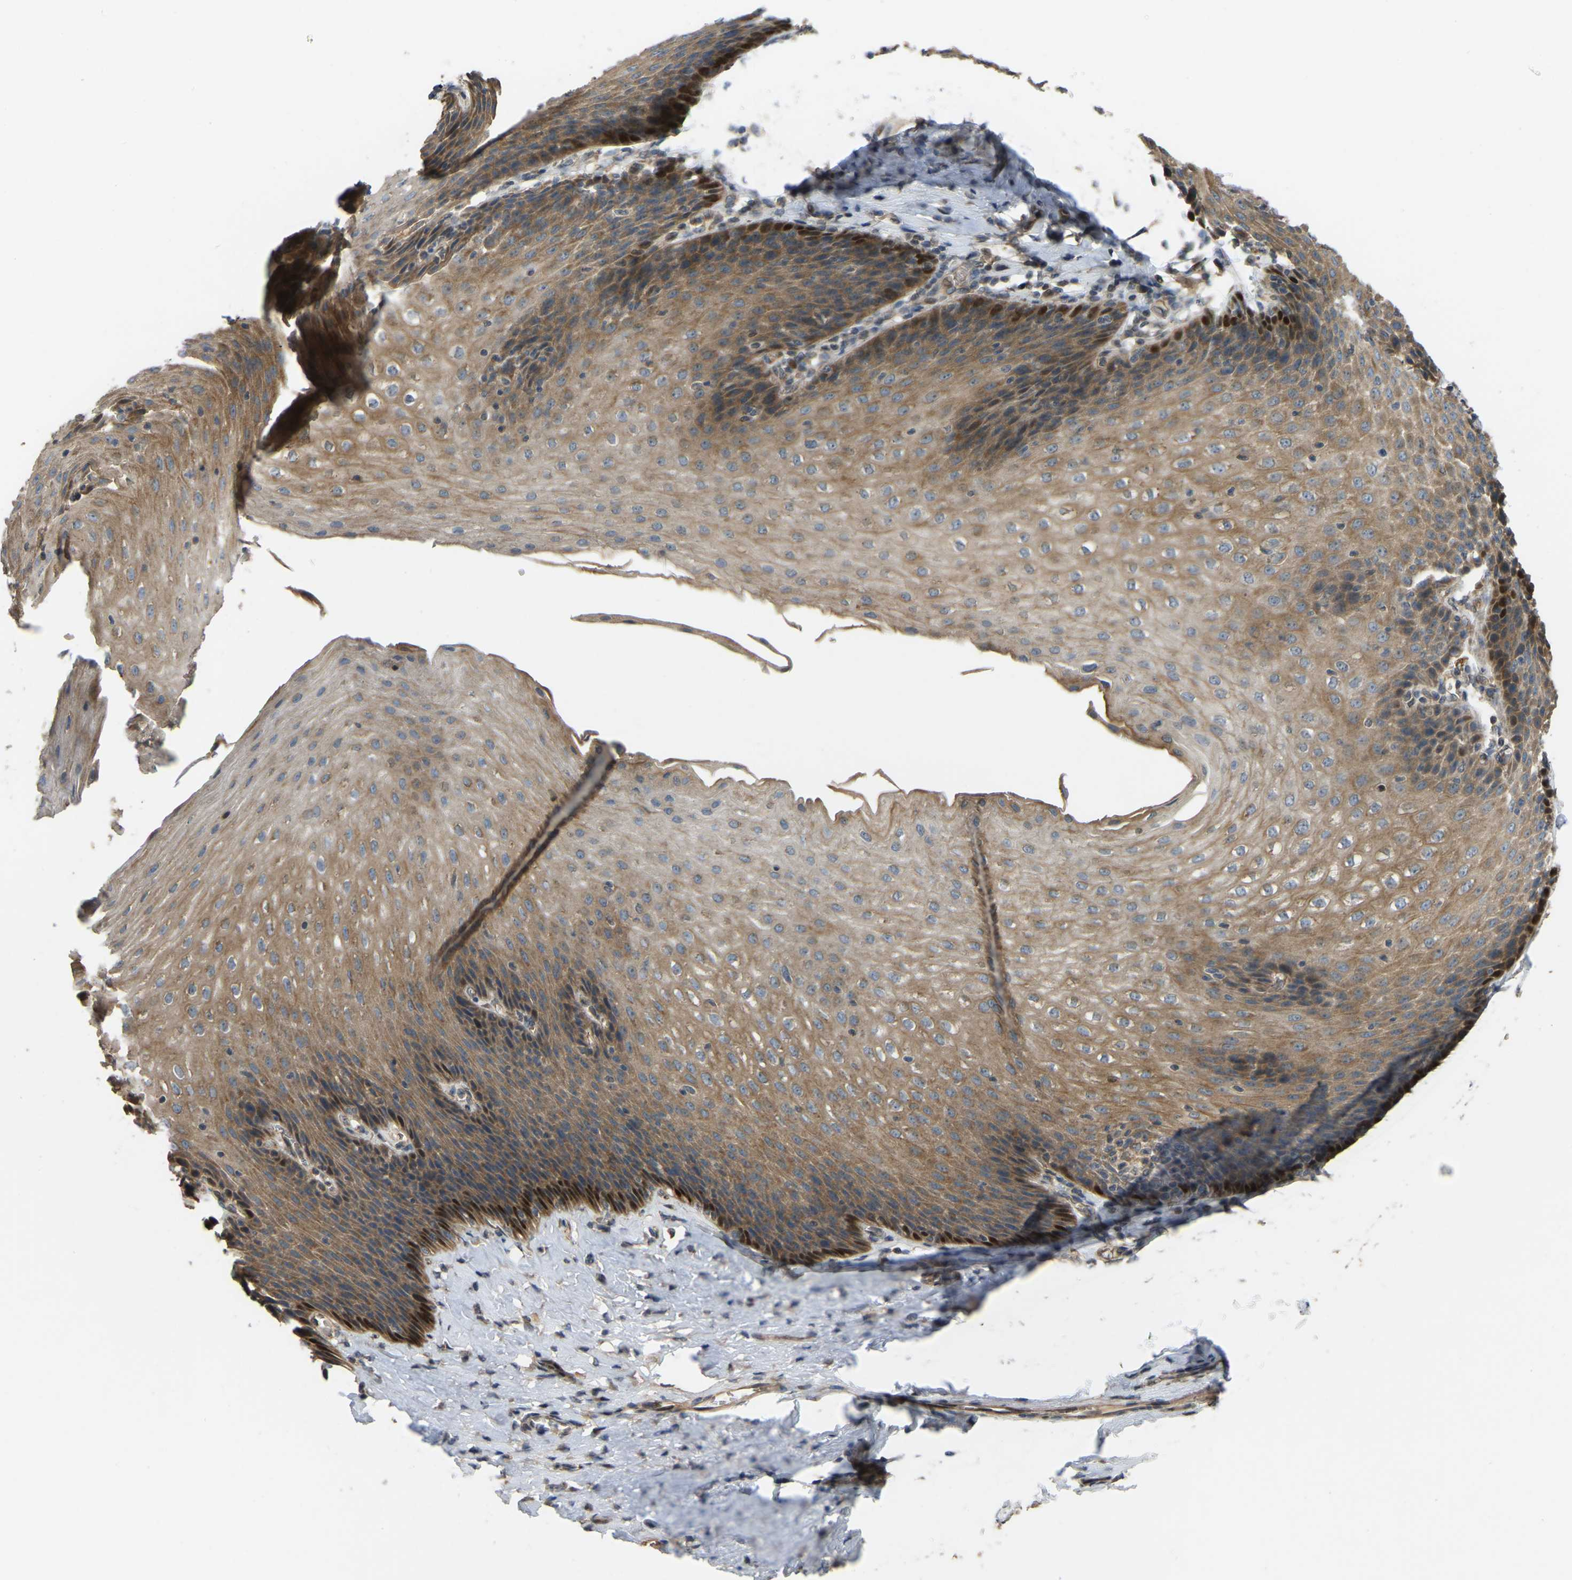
{"staining": {"intensity": "moderate", "quantity": ">75%", "location": "cytoplasmic/membranous,nuclear"}, "tissue": "esophagus", "cell_type": "Squamous epithelial cells", "image_type": "normal", "snomed": [{"axis": "morphology", "description": "Normal tissue, NOS"}, {"axis": "topography", "description": "Esophagus"}], "caption": "Squamous epithelial cells show medium levels of moderate cytoplasmic/membranous,nuclear expression in approximately >75% of cells in normal esophagus.", "gene": "C21orf91", "patient": {"sex": "female", "age": 61}}